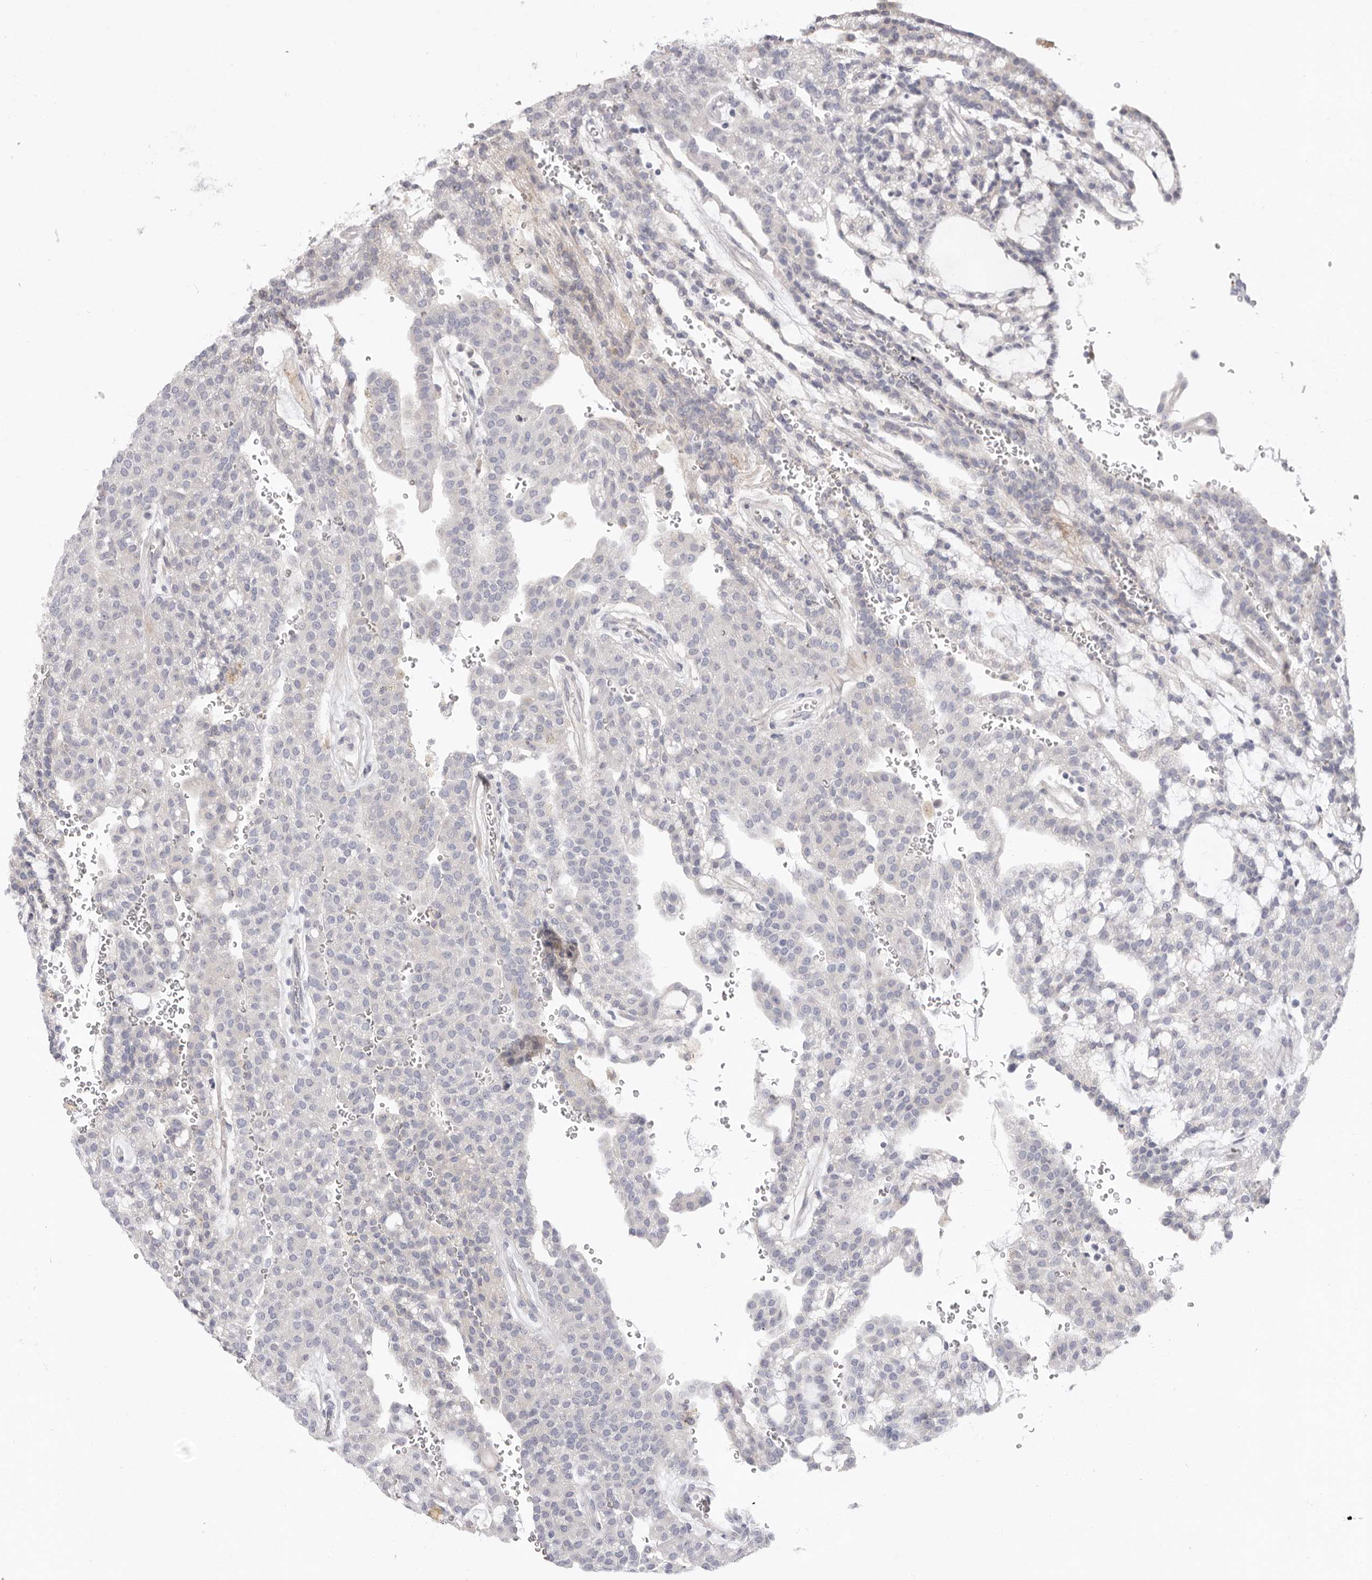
{"staining": {"intensity": "negative", "quantity": "none", "location": "none"}, "tissue": "renal cancer", "cell_type": "Tumor cells", "image_type": "cancer", "snomed": [{"axis": "morphology", "description": "Adenocarcinoma, NOS"}, {"axis": "topography", "description": "Kidney"}], "caption": "The micrograph shows no significant expression in tumor cells of adenocarcinoma (renal).", "gene": "DOP1A", "patient": {"sex": "male", "age": 63}}